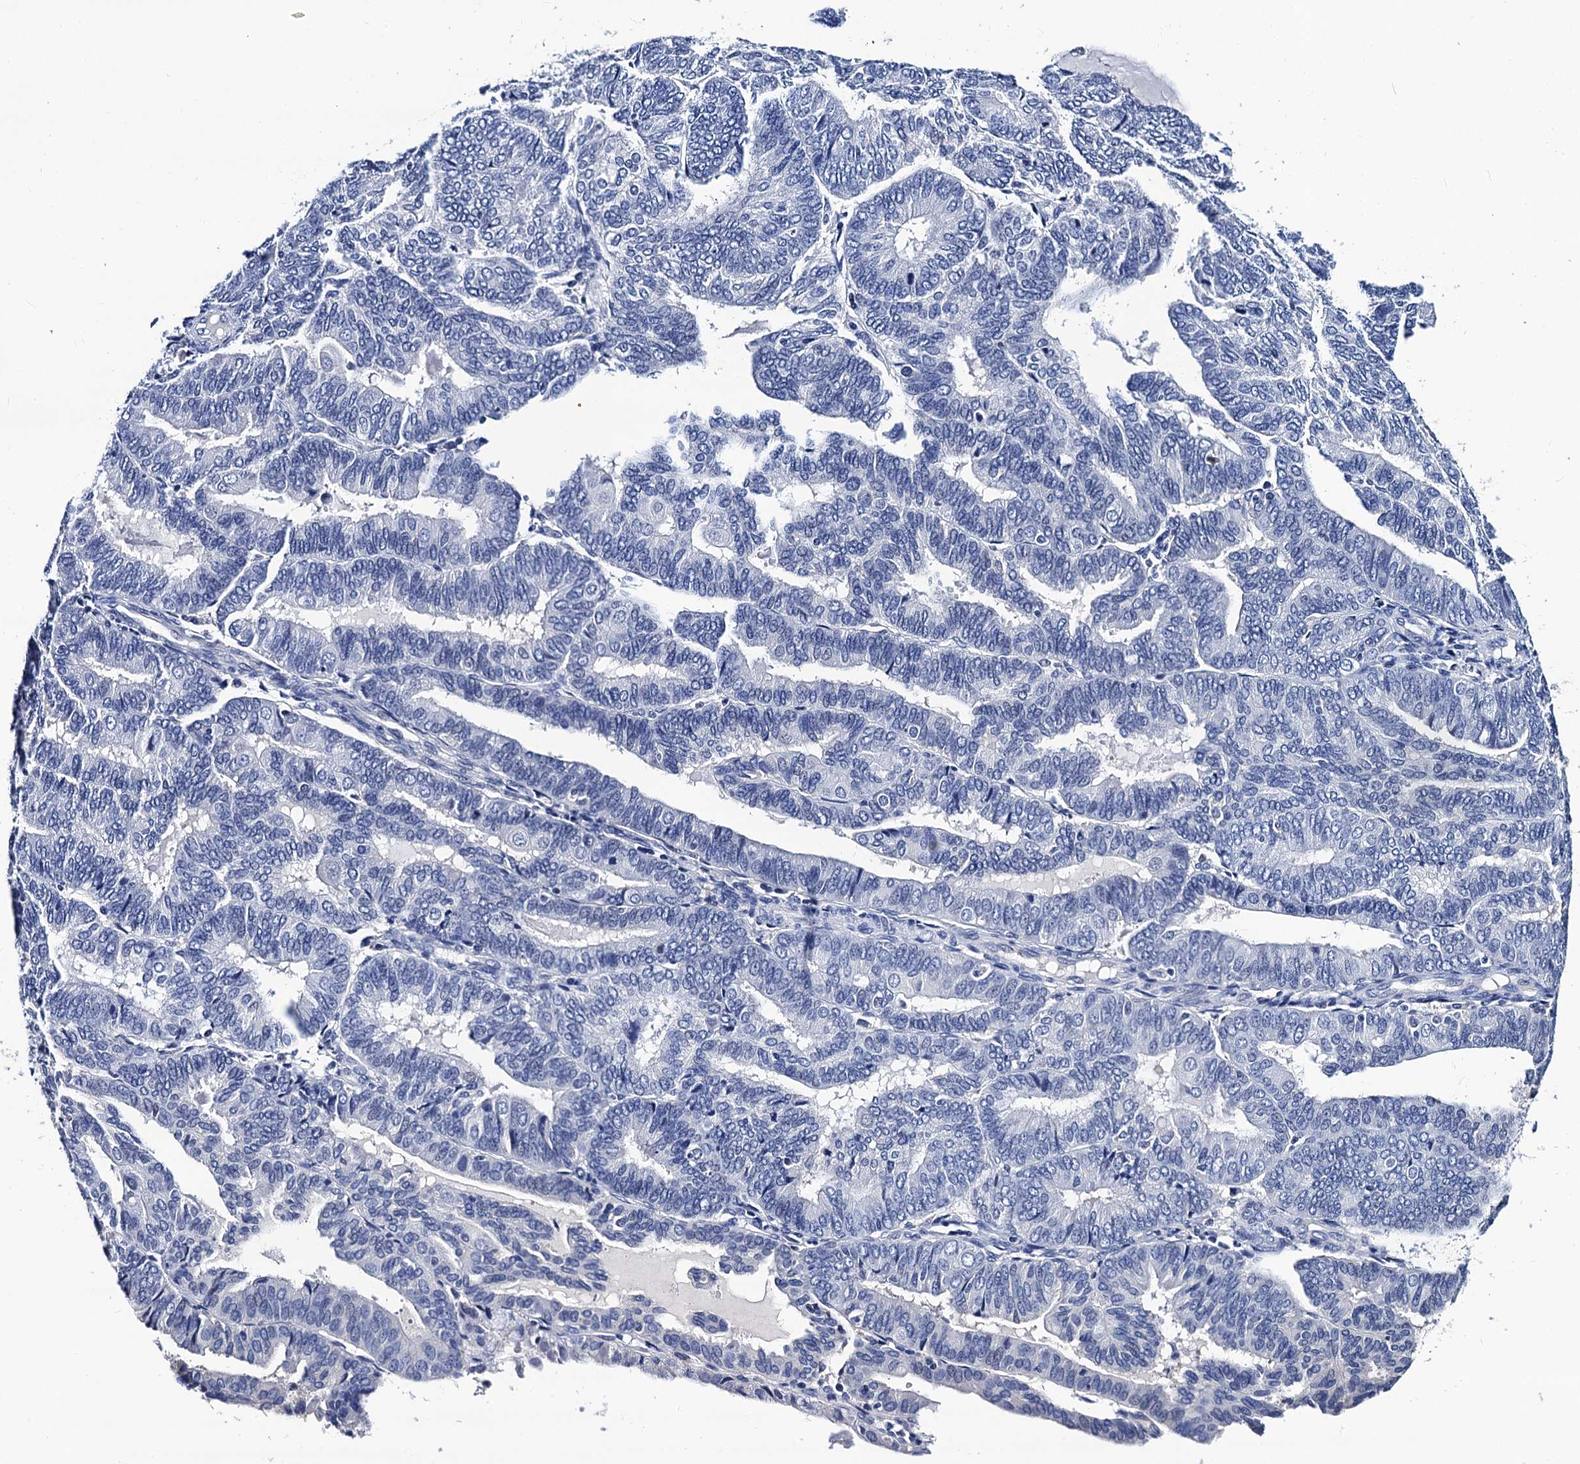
{"staining": {"intensity": "negative", "quantity": "none", "location": "none"}, "tissue": "endometrial cancer", "cell_type": "Tumor cells", "image_type": "cancer", "snomed": [{"axis": "morphology", "description": "Adenocarcinoma, NOS"}, {"axis": "topography", "description": "Endometrium"}], "caption": "Endometrial cancer (adenocarcinoma) was stained to show a protein in brown. There is no significant staining in tumor cells.", "gene": "LRRC30", "patient": {"sex": "female", "age": 81}}